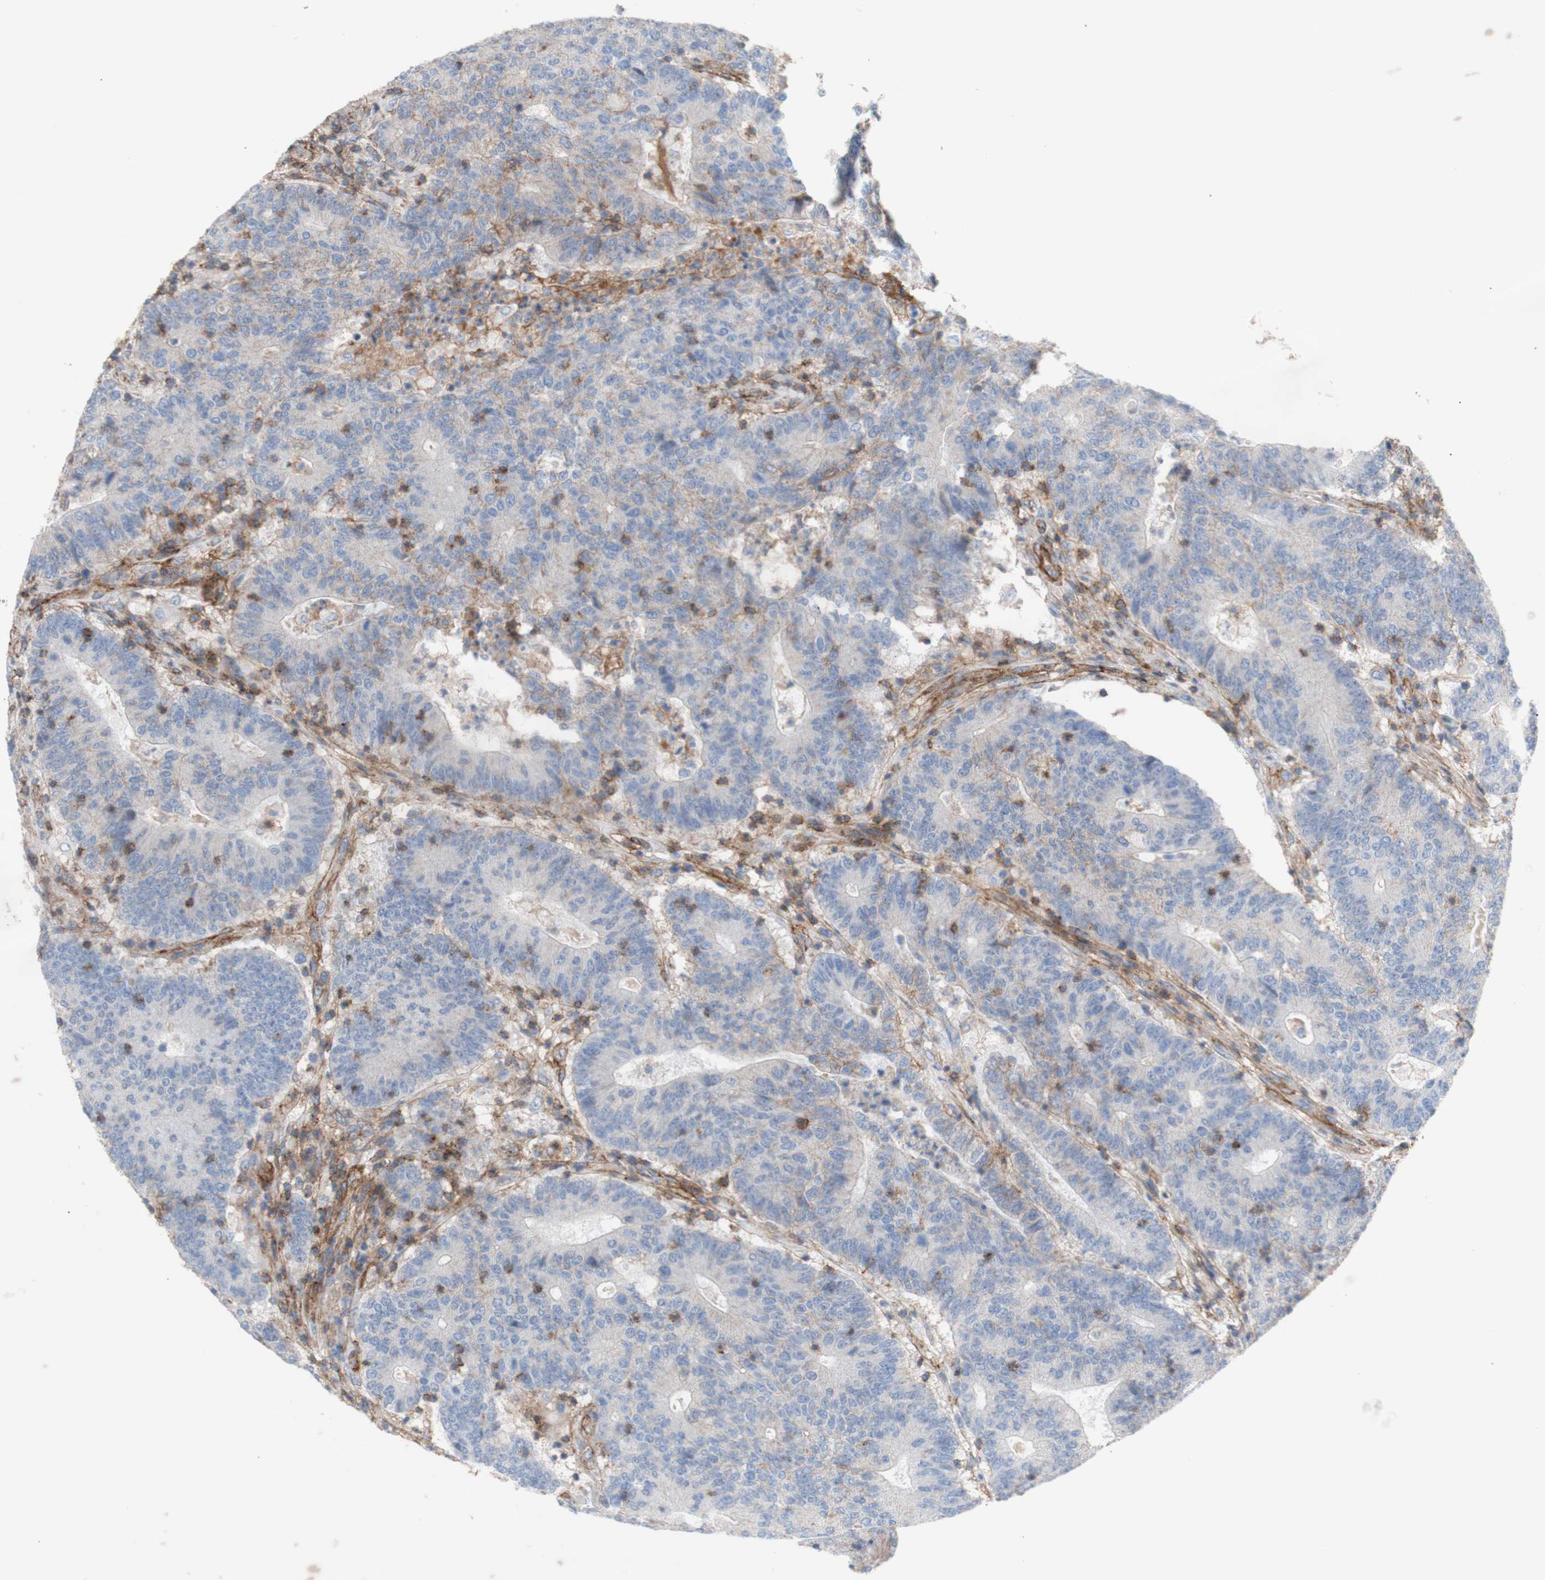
{"staining": {"intensity": "negative", "quantity": "none", "location": "none"}, "tissue": "colorectal cancer", "cell_type": "Tumor cells", "image_type": "cancer", "snomed": [{"axis": "morphology", "description": "Normal tissue, NOS"}, {"axis": "morphology", "description": "Adenocarcinoma, NOS"}, {"axis": "topography", "description": "Colon"}], "caption": "Micrograph shows no protein positivity in tumor cells of colorectal adenocarcinoma tissue.", "gene": "ATP2A3", "patient": {"sex": "female", "age": 75}}